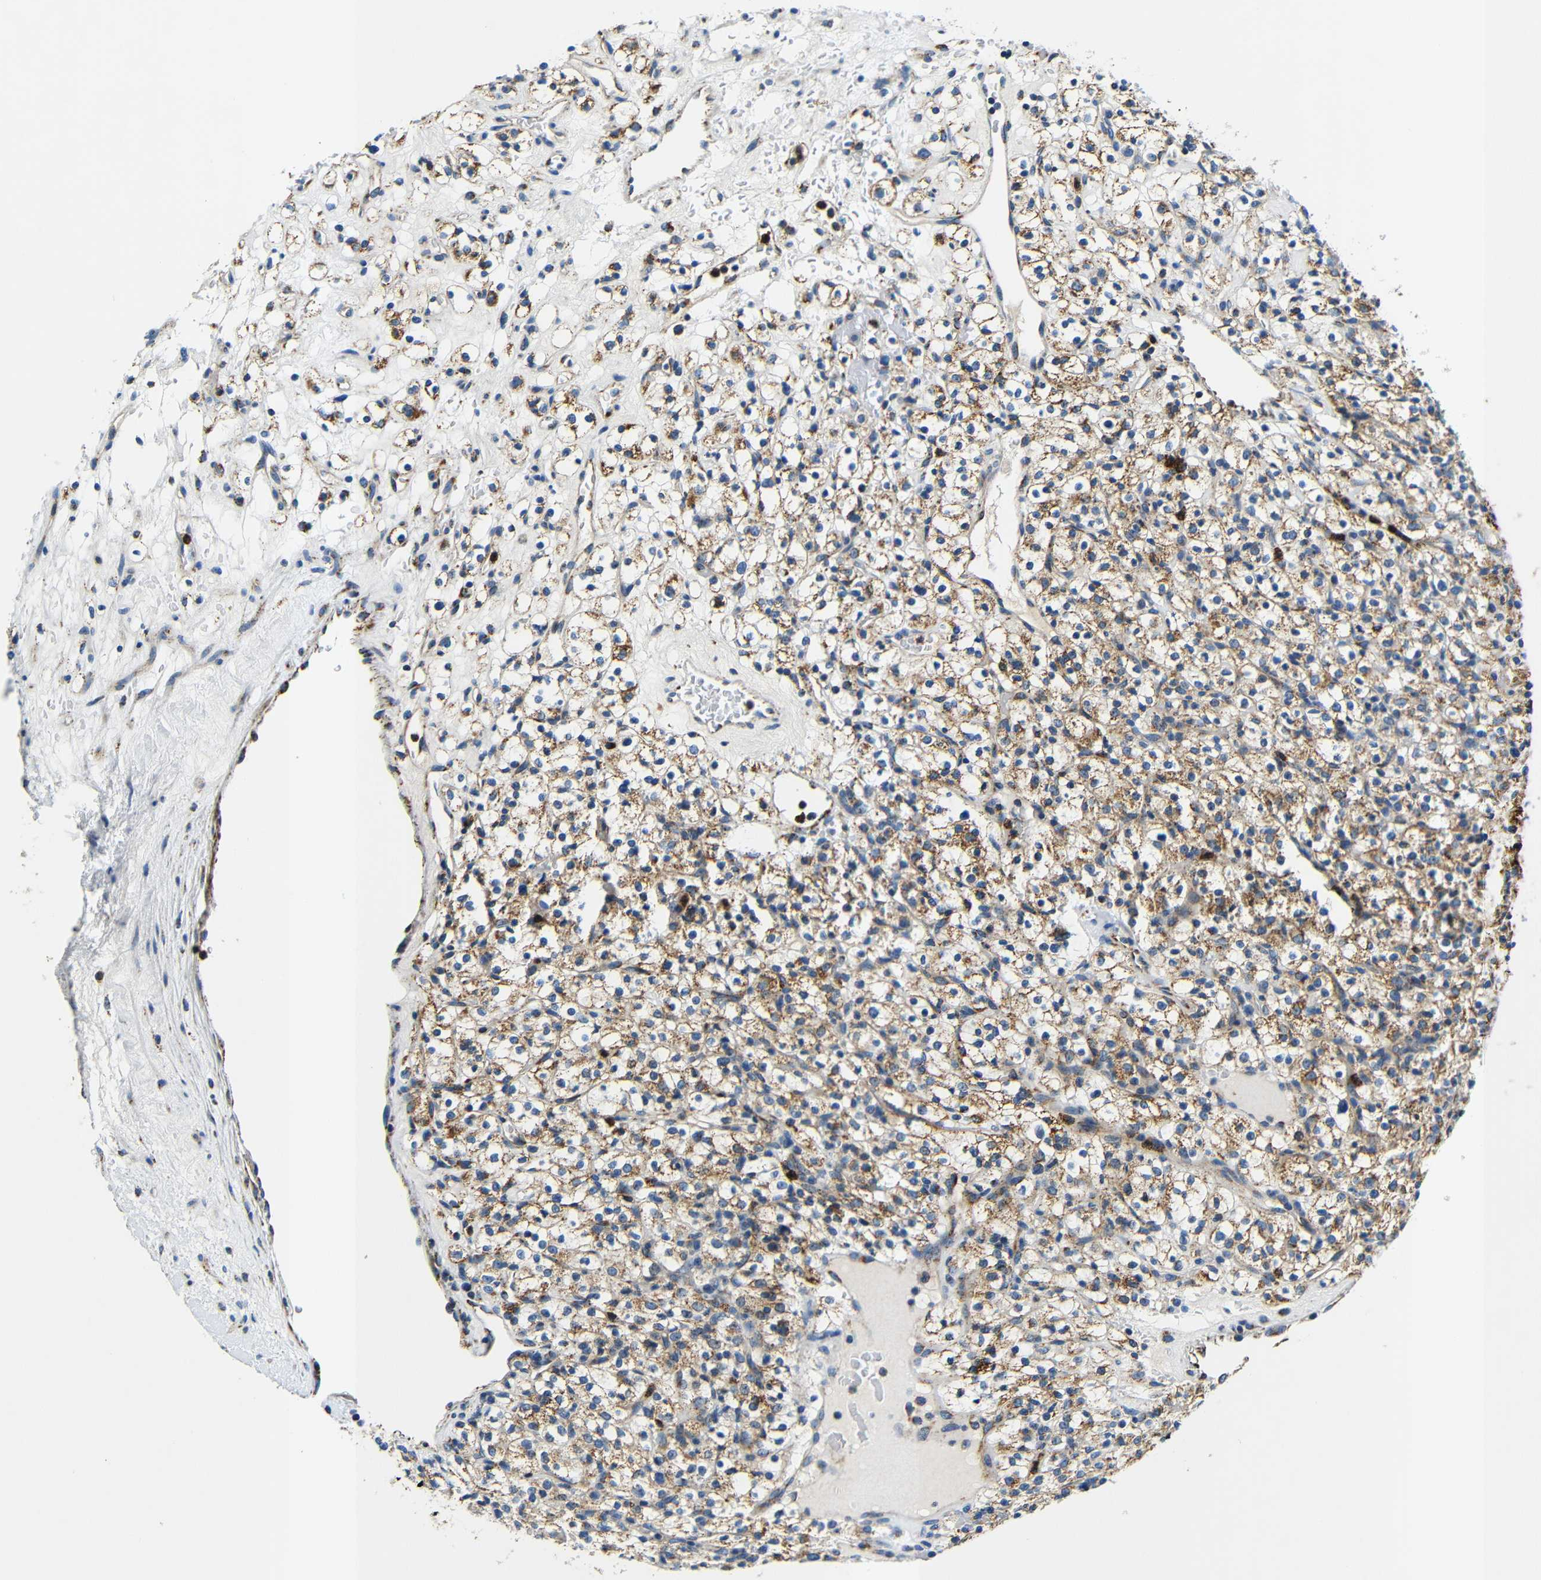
{"staining": {"intensity": "moderate", "quantity": "25%-75%", "location": "cytoplasmic/membranous"}, "tissue": "renal cancer", "cell_type": "Tumor cells", "image_type": "cancer", "snomed": [{"axis": "morphology", "description": "Normal tissue, NOS"}, {"axis": "morphology", "description": "Adenocarcinoma, NOS"}, {"axis": "topography", "description": "Kidney"}], "caption": "DAB (3,3'-diaminobenzidine) immunohistochemical staining of human renal cancer reveals moderate cytoplasmic/membranous protein expression in approximately 25%-75% of tumor cells. (brown staining indicates protein expression, while blue staining denotes nuclei).", "gene": "GALNT18", "patient": {"sex": "female", "age": 72}}